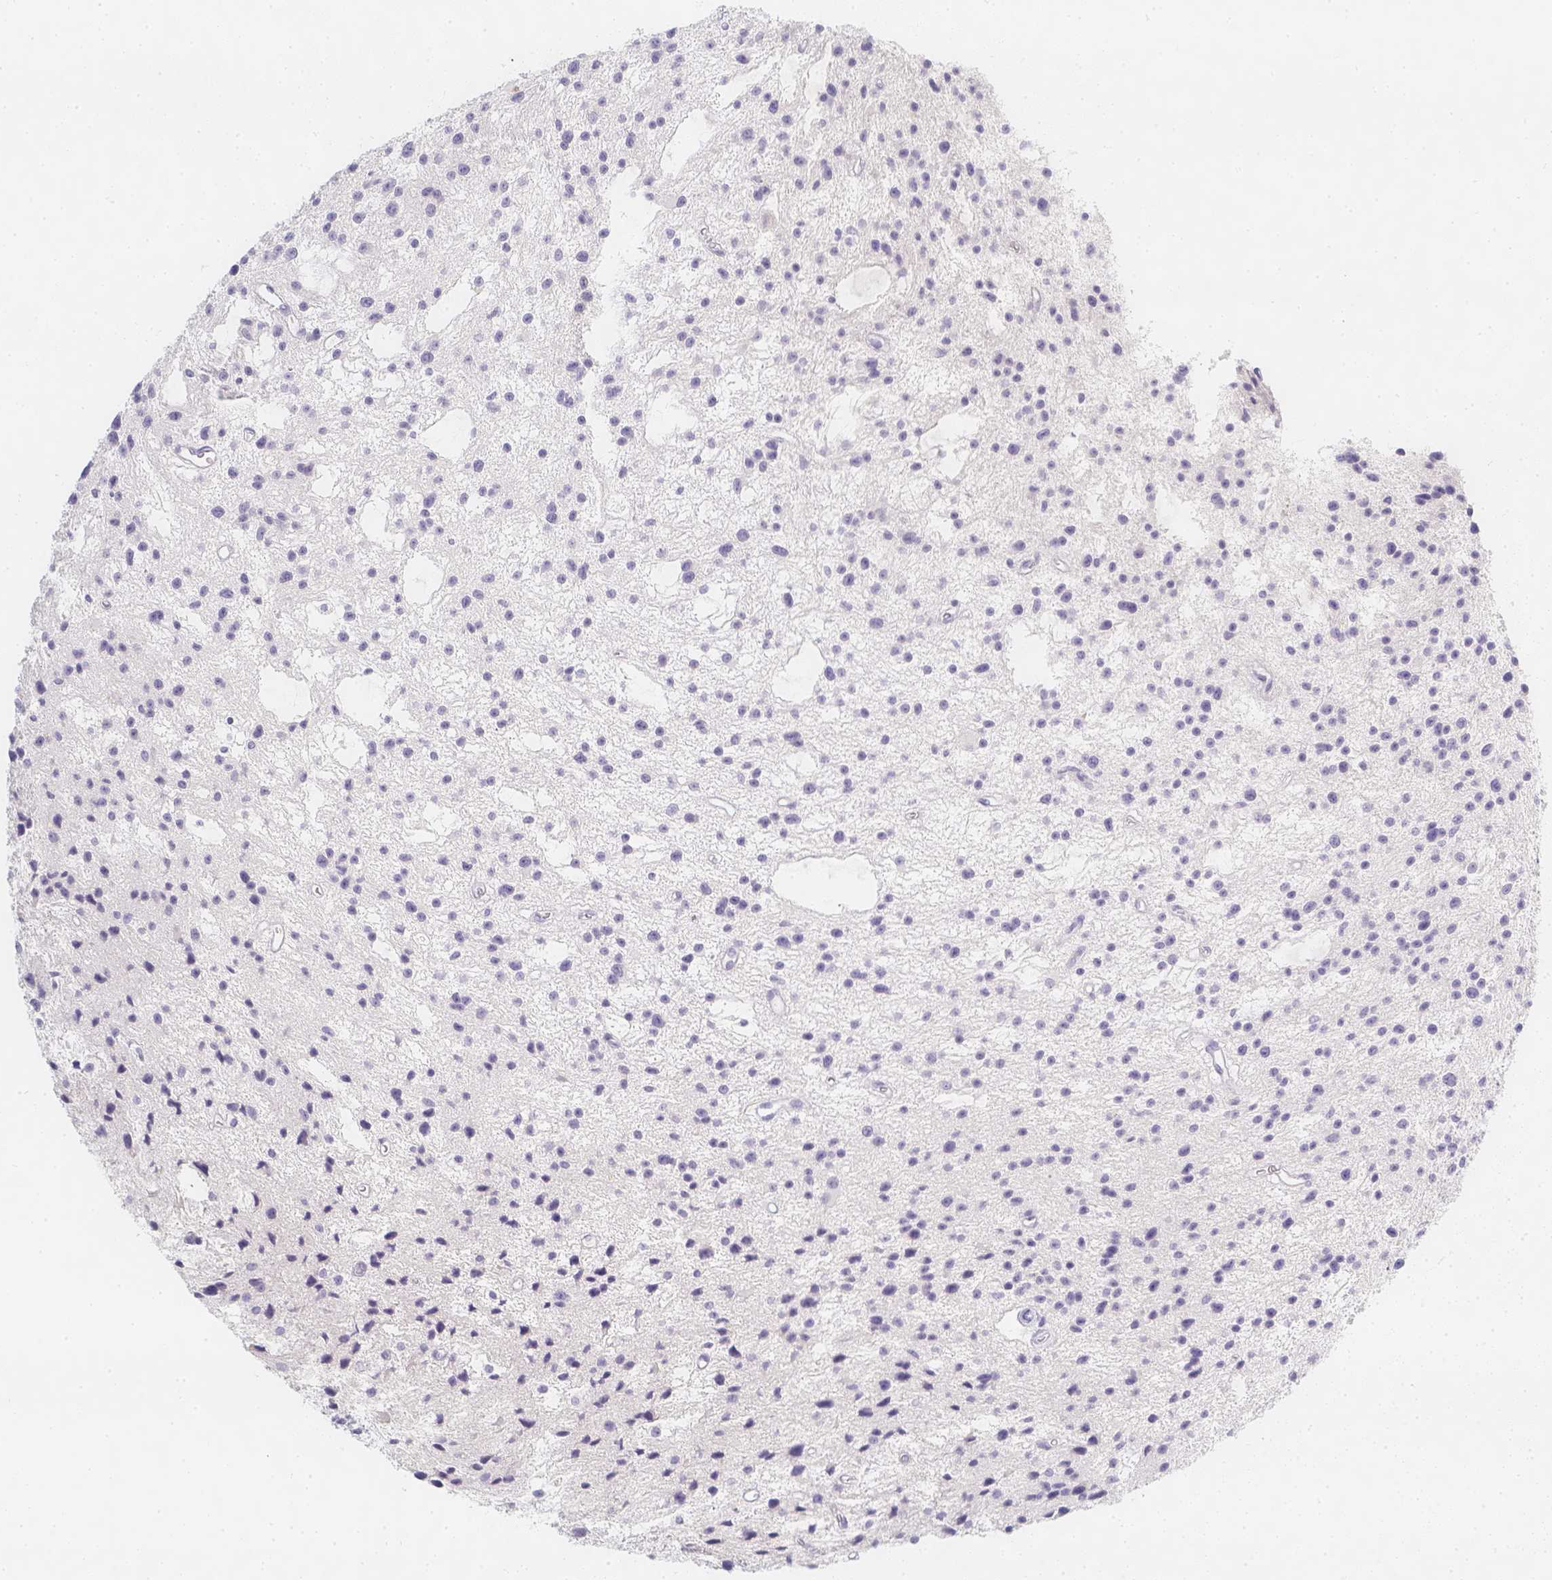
{"staining": {"intensity": "negative", "quantity": "none", "location": "none"}, "tissue": "glioma", "cell_type": "Tumor cells", "image_type": "cancer", "snomed": [{"axis": "morphology", "description": "Glioma, malignant, Low grade"}, {"axis": "topography", "description": "Brain"}], "caption": "IHC of human malignant glioma (low-grade) exhibits no expression in tumor cells.", "gene": "SLC18A1", "patient": {"sex": "male", "age": 43}}